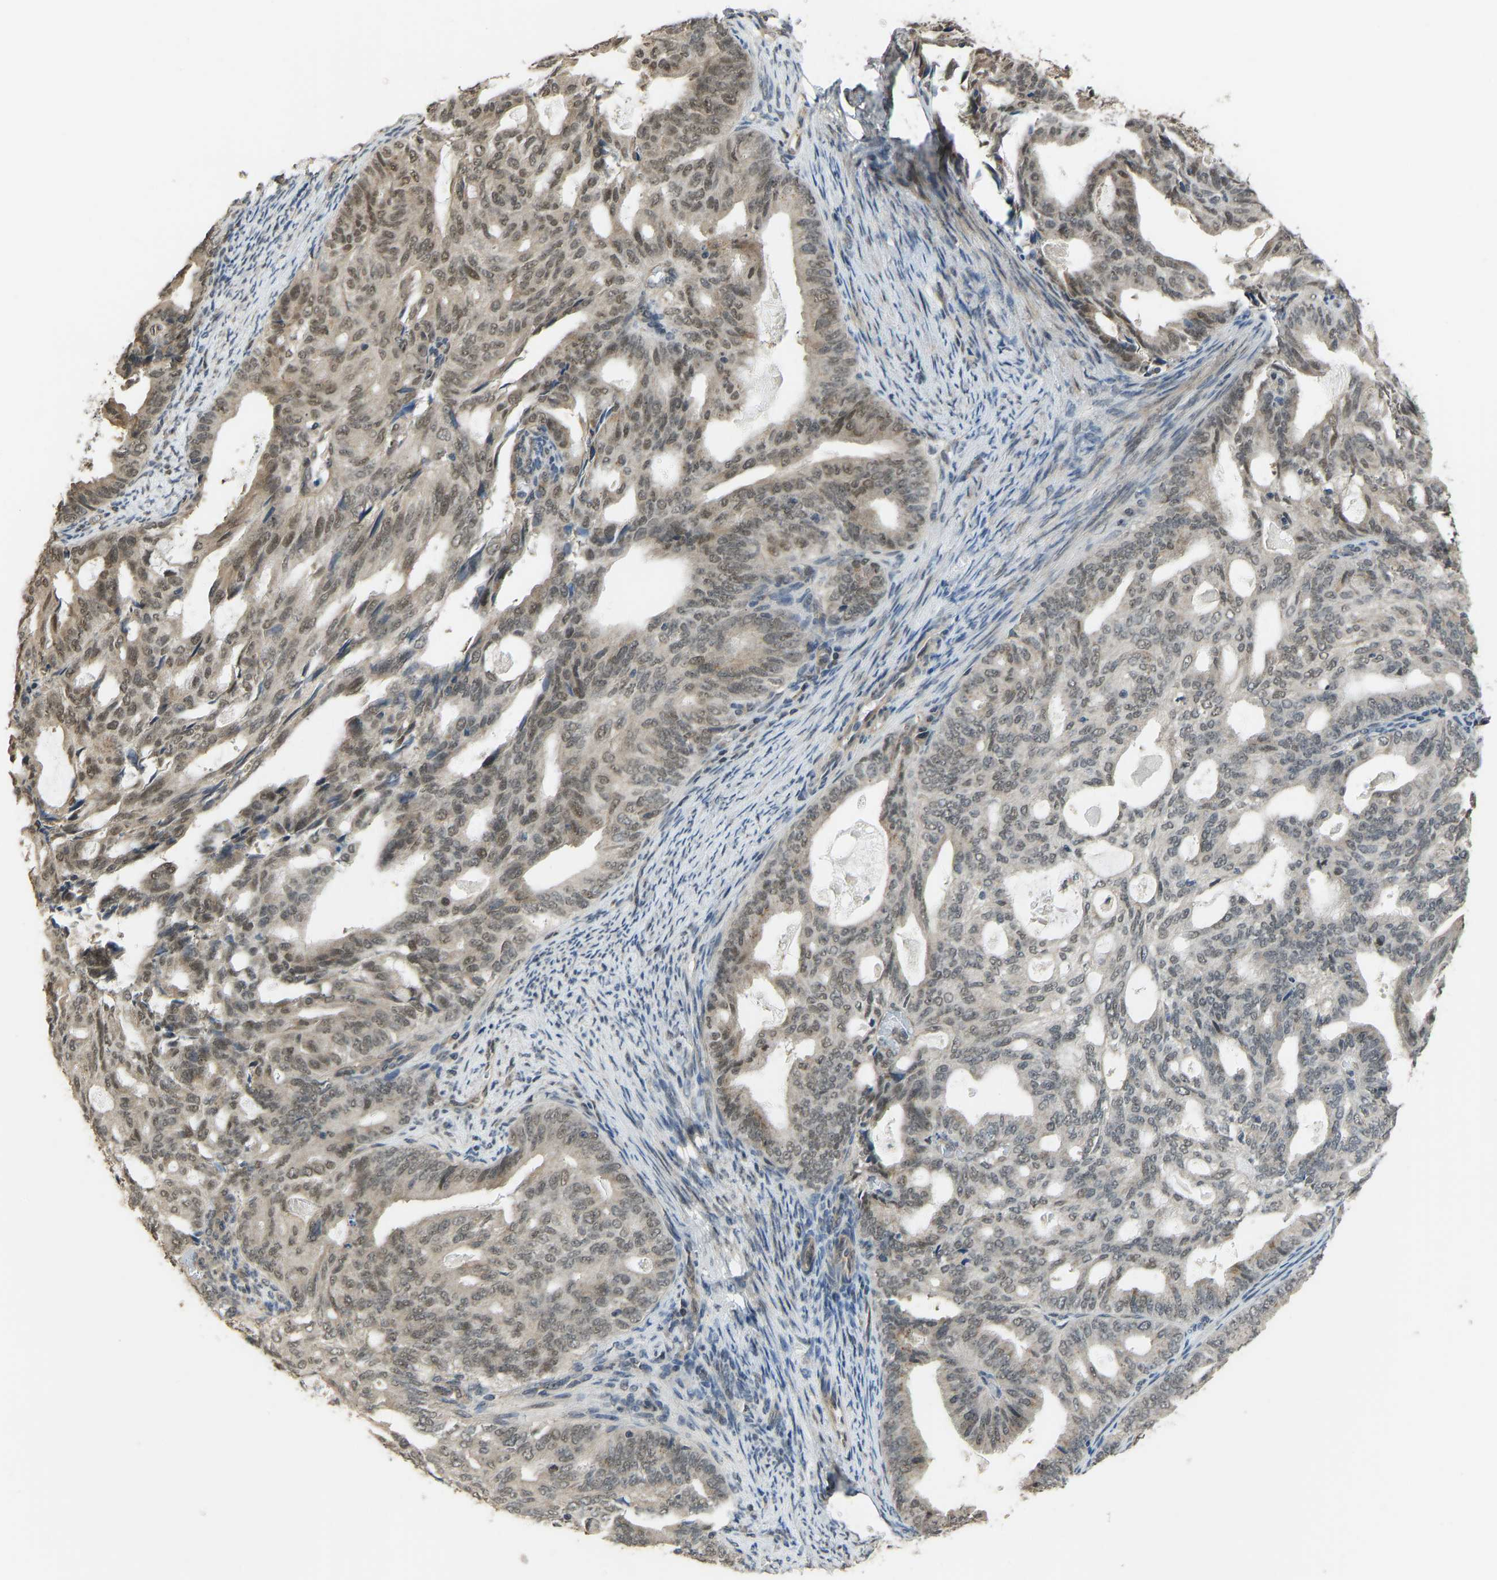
{"staining": {"intensity": "weak", "quantity": ">75%", "location": "nuclear"}, "tissue": "endometrial cancer", "cell_type": "Tumor cells", "image_type": "cancer", "snomed": [{"axis": "morphology", "description": "Adenocarcinoma, NOS"}, {"axis": "topography", "description": "Endometrium"}], "caption": "Immunohistochemical staining of human endometrial cancer (adenocarcinoma) reveals low levels of weak nuclear positivity in about >75% of tumor cells.", "gene": "KPNA6", "patient": {"sex": "female", "age": 58}}